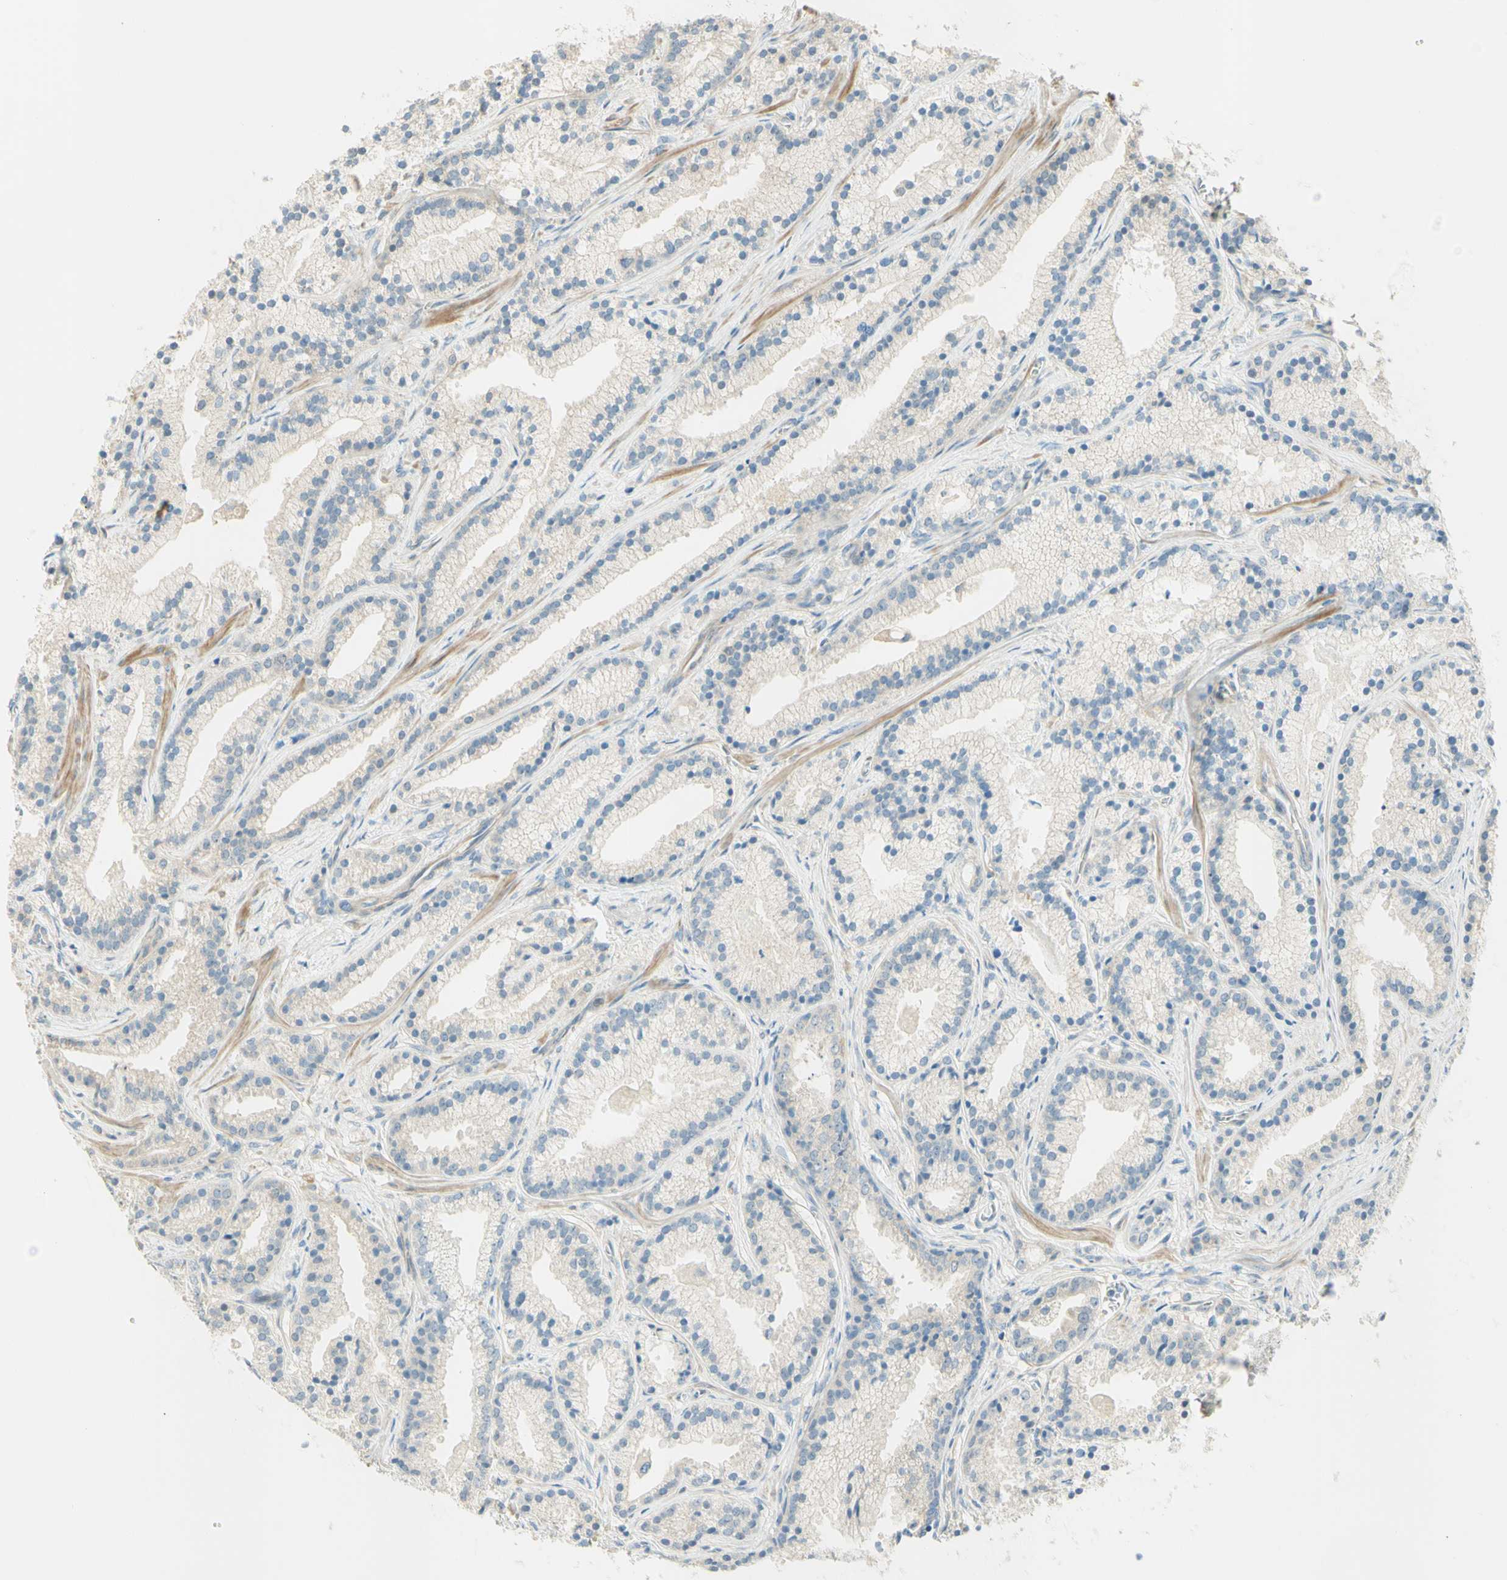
{"staining": {"intensity": "weak", "quantity": "25%-75%", "location": "cytoplasmic/membranous"}, "tissue": "prostate cancer", "cell_type": "Tumor cells", "image_type": "cancer", "snomed": [{"axis": "morphology", "description": "Adenocarcinoma, Low grade"}, {"axis": "topography", "description": "Prostate"}], "caption": "A micrograph showing weak cytoplasmic/membranous staining in about 25%-75% of tumor cells in prostate cancer, as visualized by brown immunohistochemical staining.", "gene": "PROM1", "patient": {"sex": "male", "age": 59}}